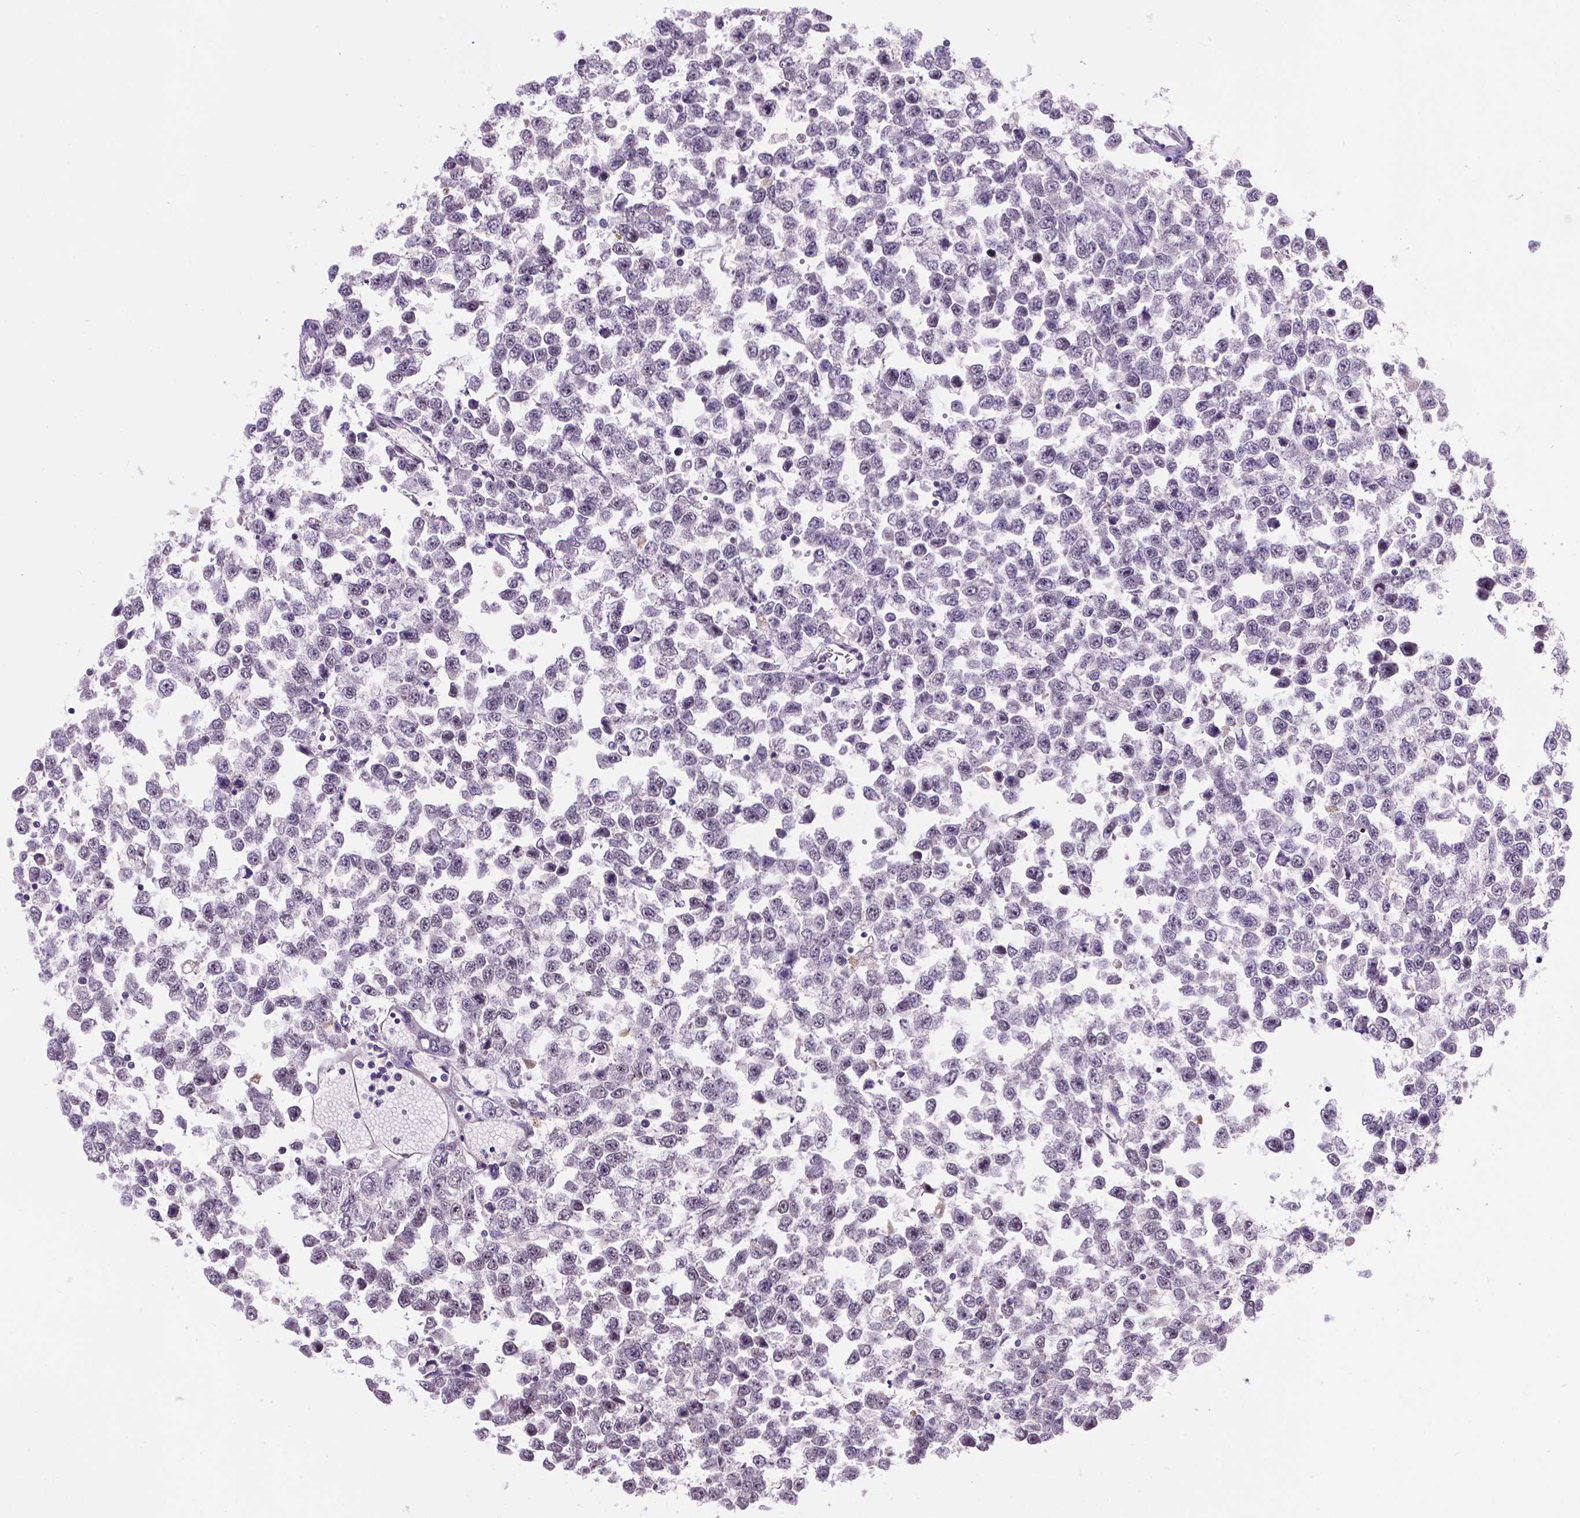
{"staining": {"intensity": "negative", "quantity": "none", "location": "none"}, "tissue": "testis cancer", "cell_type": "Tumor cells", "image_type": "cancer", "snomed": [{"axis": "morphology", "description": "Normal tissue, NOS"}, {"axis": "morphology", "description": "Seminoma, NOS"}, {"axis": "topography", "description": "Testis"}, {"axis": "topography", "description": "Epididymis"}], "caption": "This is an immunohistochemistry (IHC) micrograph of human testis cancer. There is no positivity in tumor cells.", "gene": "SMAD3", "patient": {"sex": "male", "age": 34}}